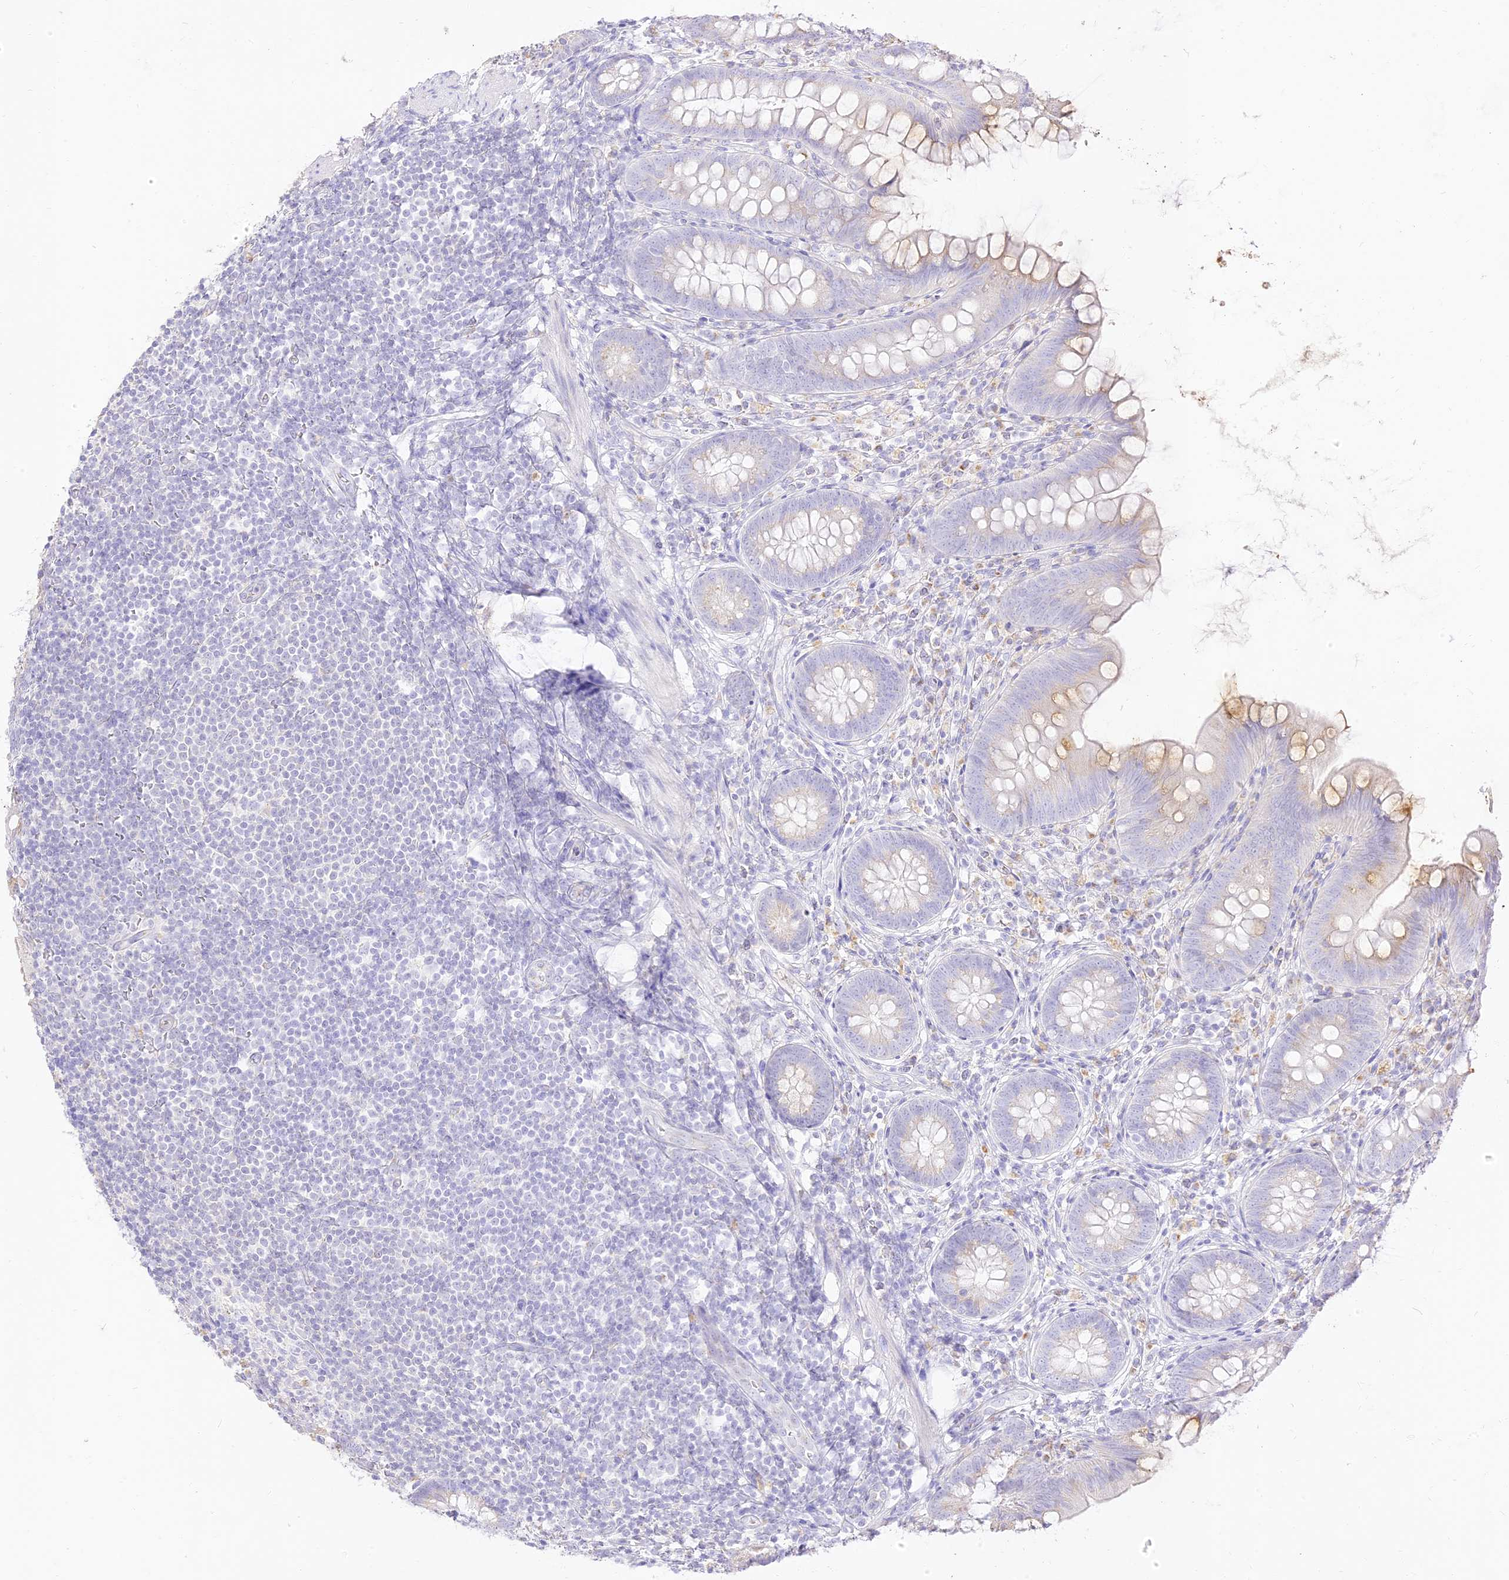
{"staining": {"intensity": "moderate", "quantity": "<25%", "location": "cytoplasmic/membranous"}, "tissue": "appendix", "cell_type": "Glandular cells", "image_type": "normal", "snomed": [{"axis": "morphology", "description": "Normal tissue, NOS"}, {"axis": "topography", "description": "Appendix"}], "caption": "Immunohistochemical staining of unremarkable appendix displays low levels of moderate cytoplasmic/membranous expression in approximately <25% of glandular cells.", "gene": "SEC13", "patient": {"sex": "female", "age": 62}}